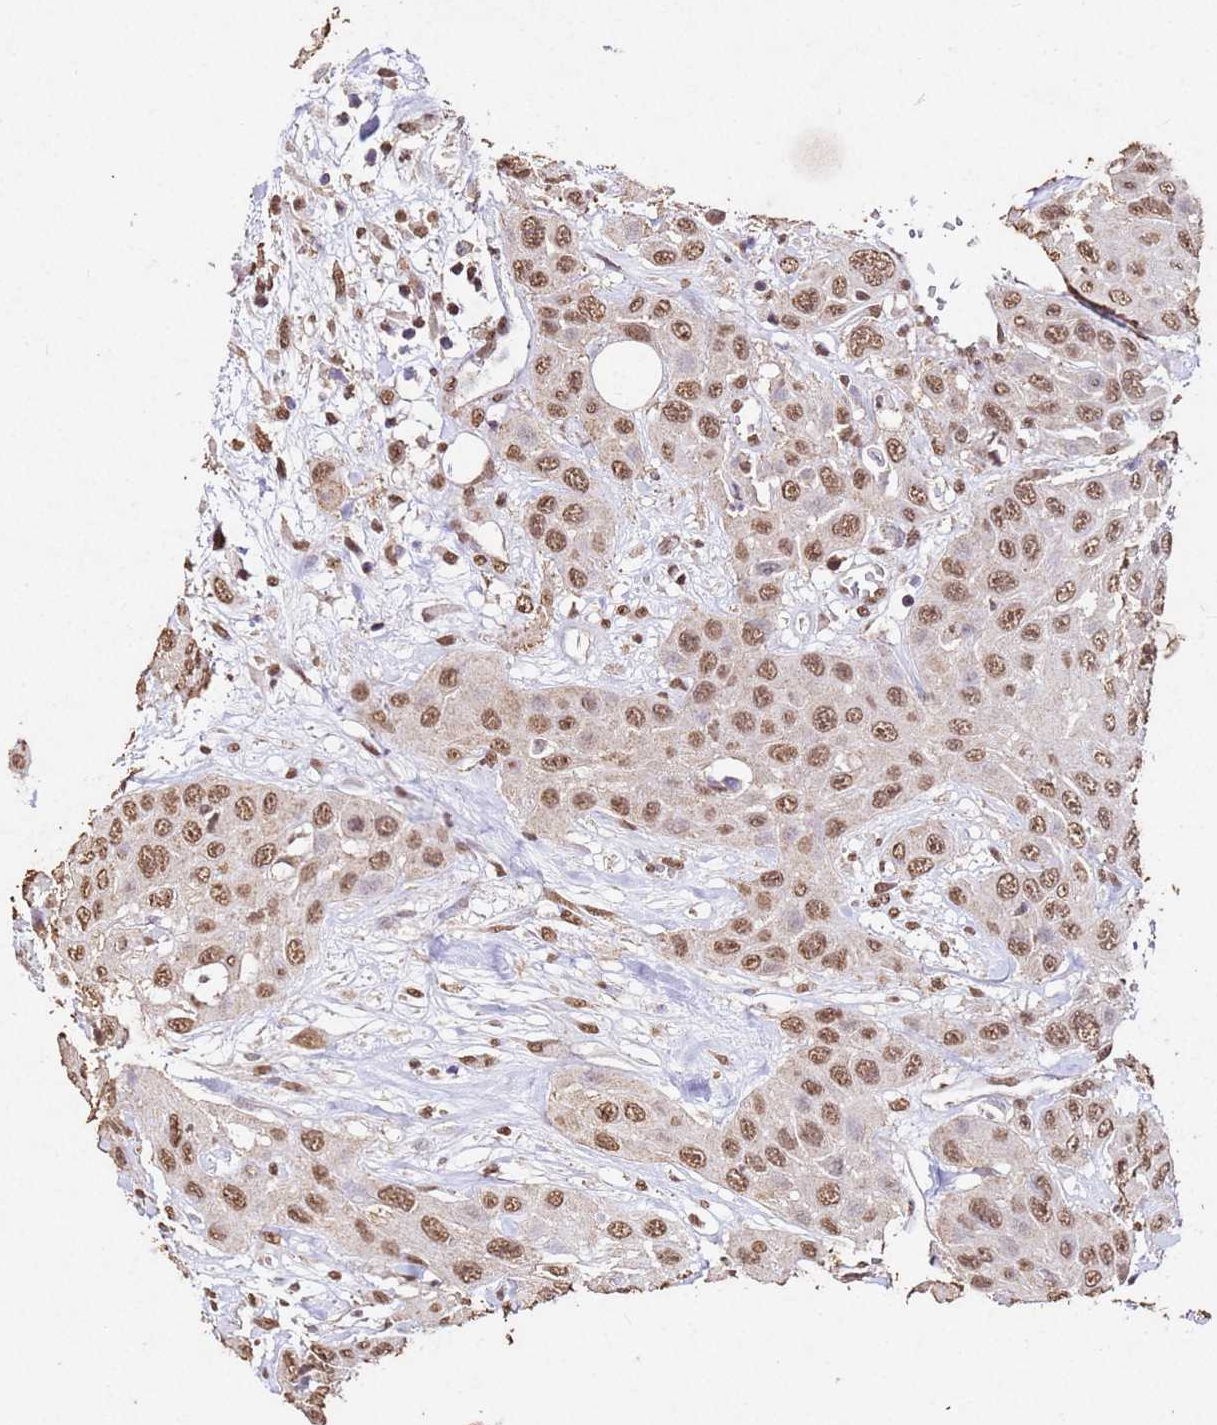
{"staining": {"intensity": "moderate", "quantity": ">75%", "location": "nuclear"}, "tissue": "head and neck cancer", "cell_type": "Tumor cells", "image_type": "cancer", "snomed": [{"axis": "morphology", "description": "Squamous cell carcinoma, NOS"}, {"axis": "topography", "description": "Head-Neck"}], "caption": "This is an image of immunohistochemistry staining of squamous cell carcinoma (head and neck), which shows moderate expression in the nuclear of tumor cells.", "gene": "MYOCD", "patient": {"sex": "male", "age": 81}}